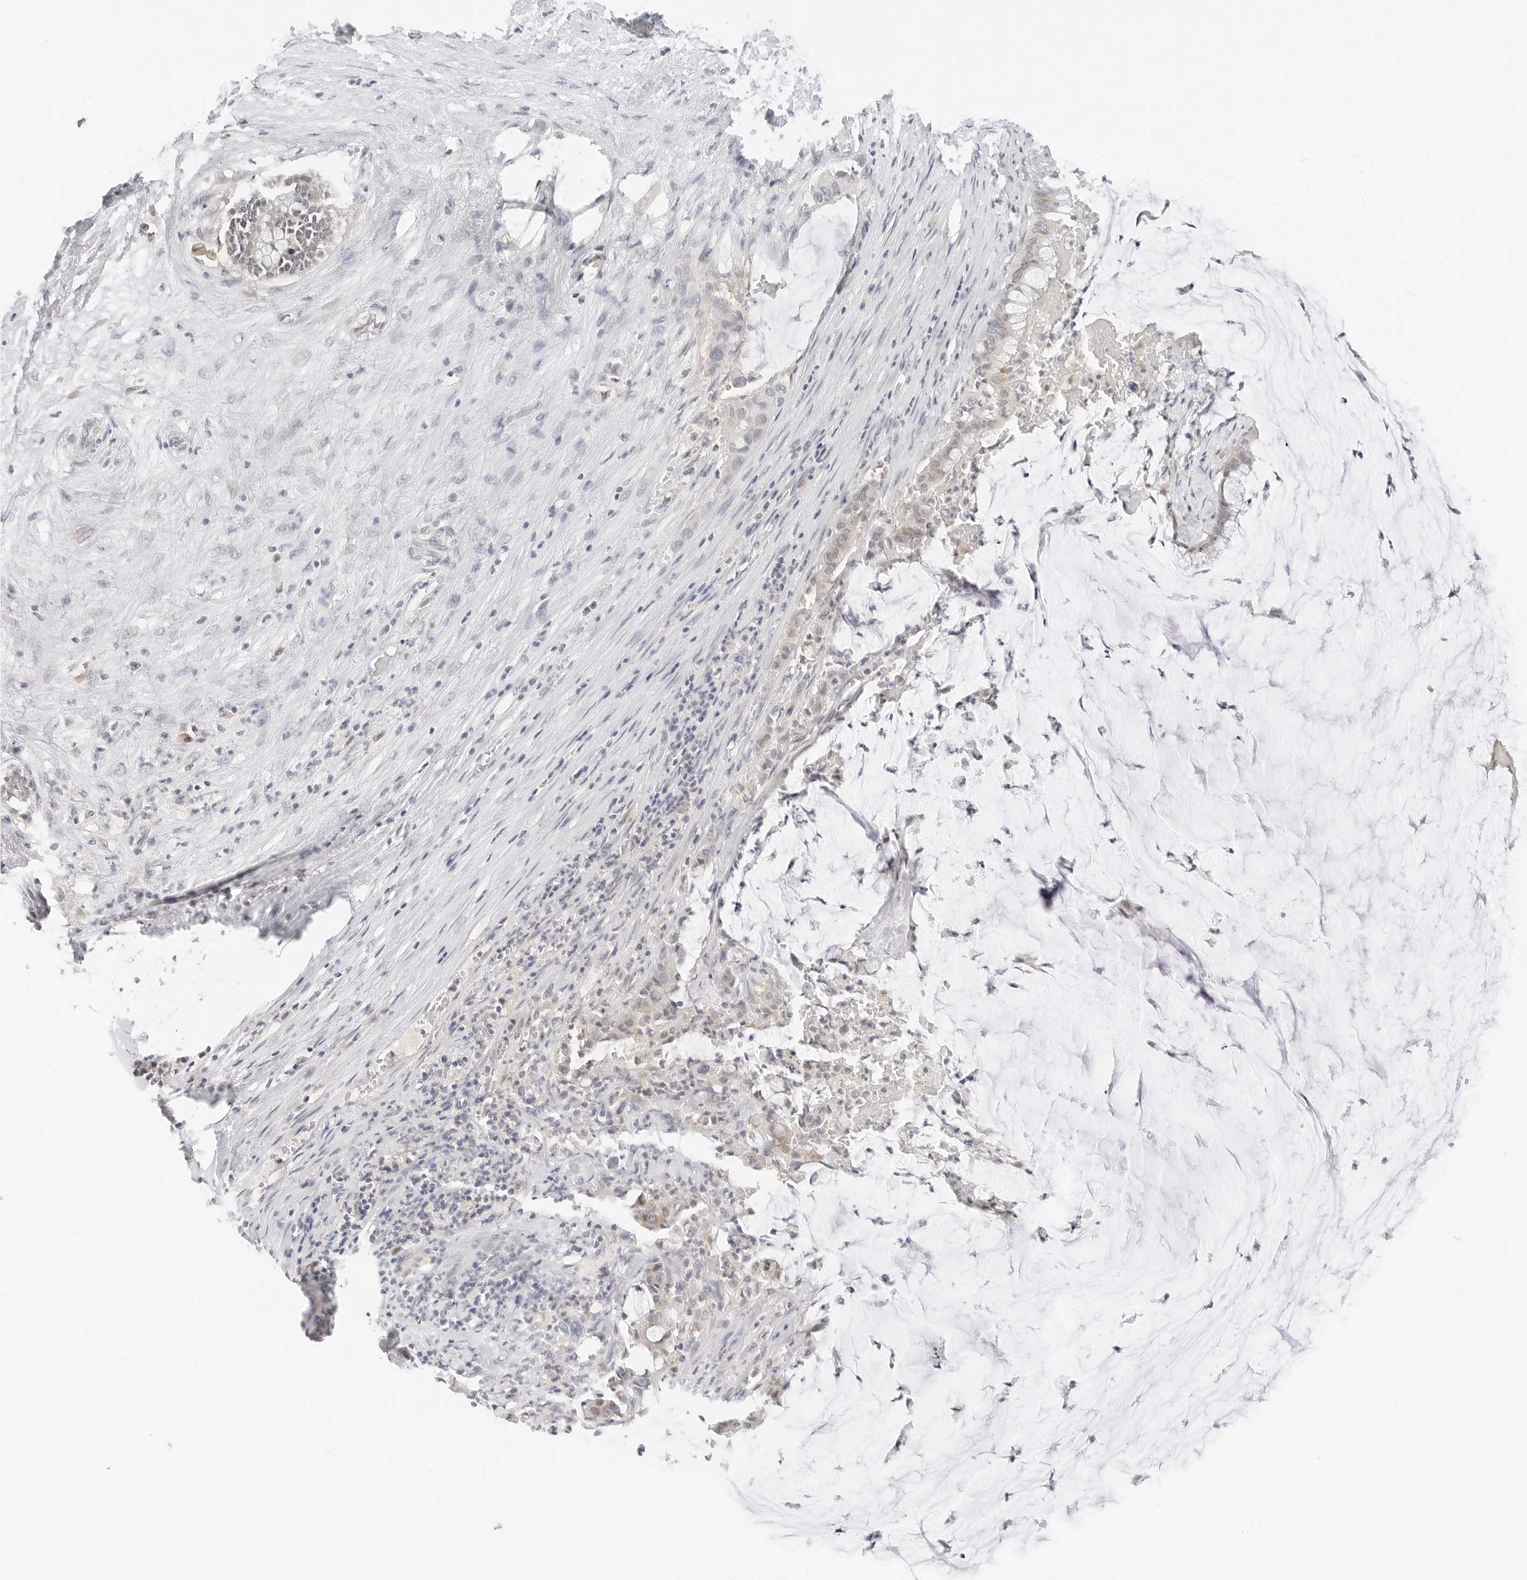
{"staining": {"intensity": "negative", "quantity": "none", "location": "none"}, "tissue": "pancreatic cancer", "cell_type": "Tumor cells", "image_type": "cancer", "snomed": [{"axis": "morphology", "description": "Adenocarcinoma, NOS"}, {"axis": "topography", "description": "Pancreas"}], "caption": "High magnification brightfield microscopy of pancreatic cancer (adenocarcinoma) stained with DAB (brown) and counterstained with hematoxylin (blue): tumor cells show no significant positivity. (DAB IHC with hematoxylin counter stain).", "gene": "NEO1", "patient": {"sex": "male", "age": 41}}